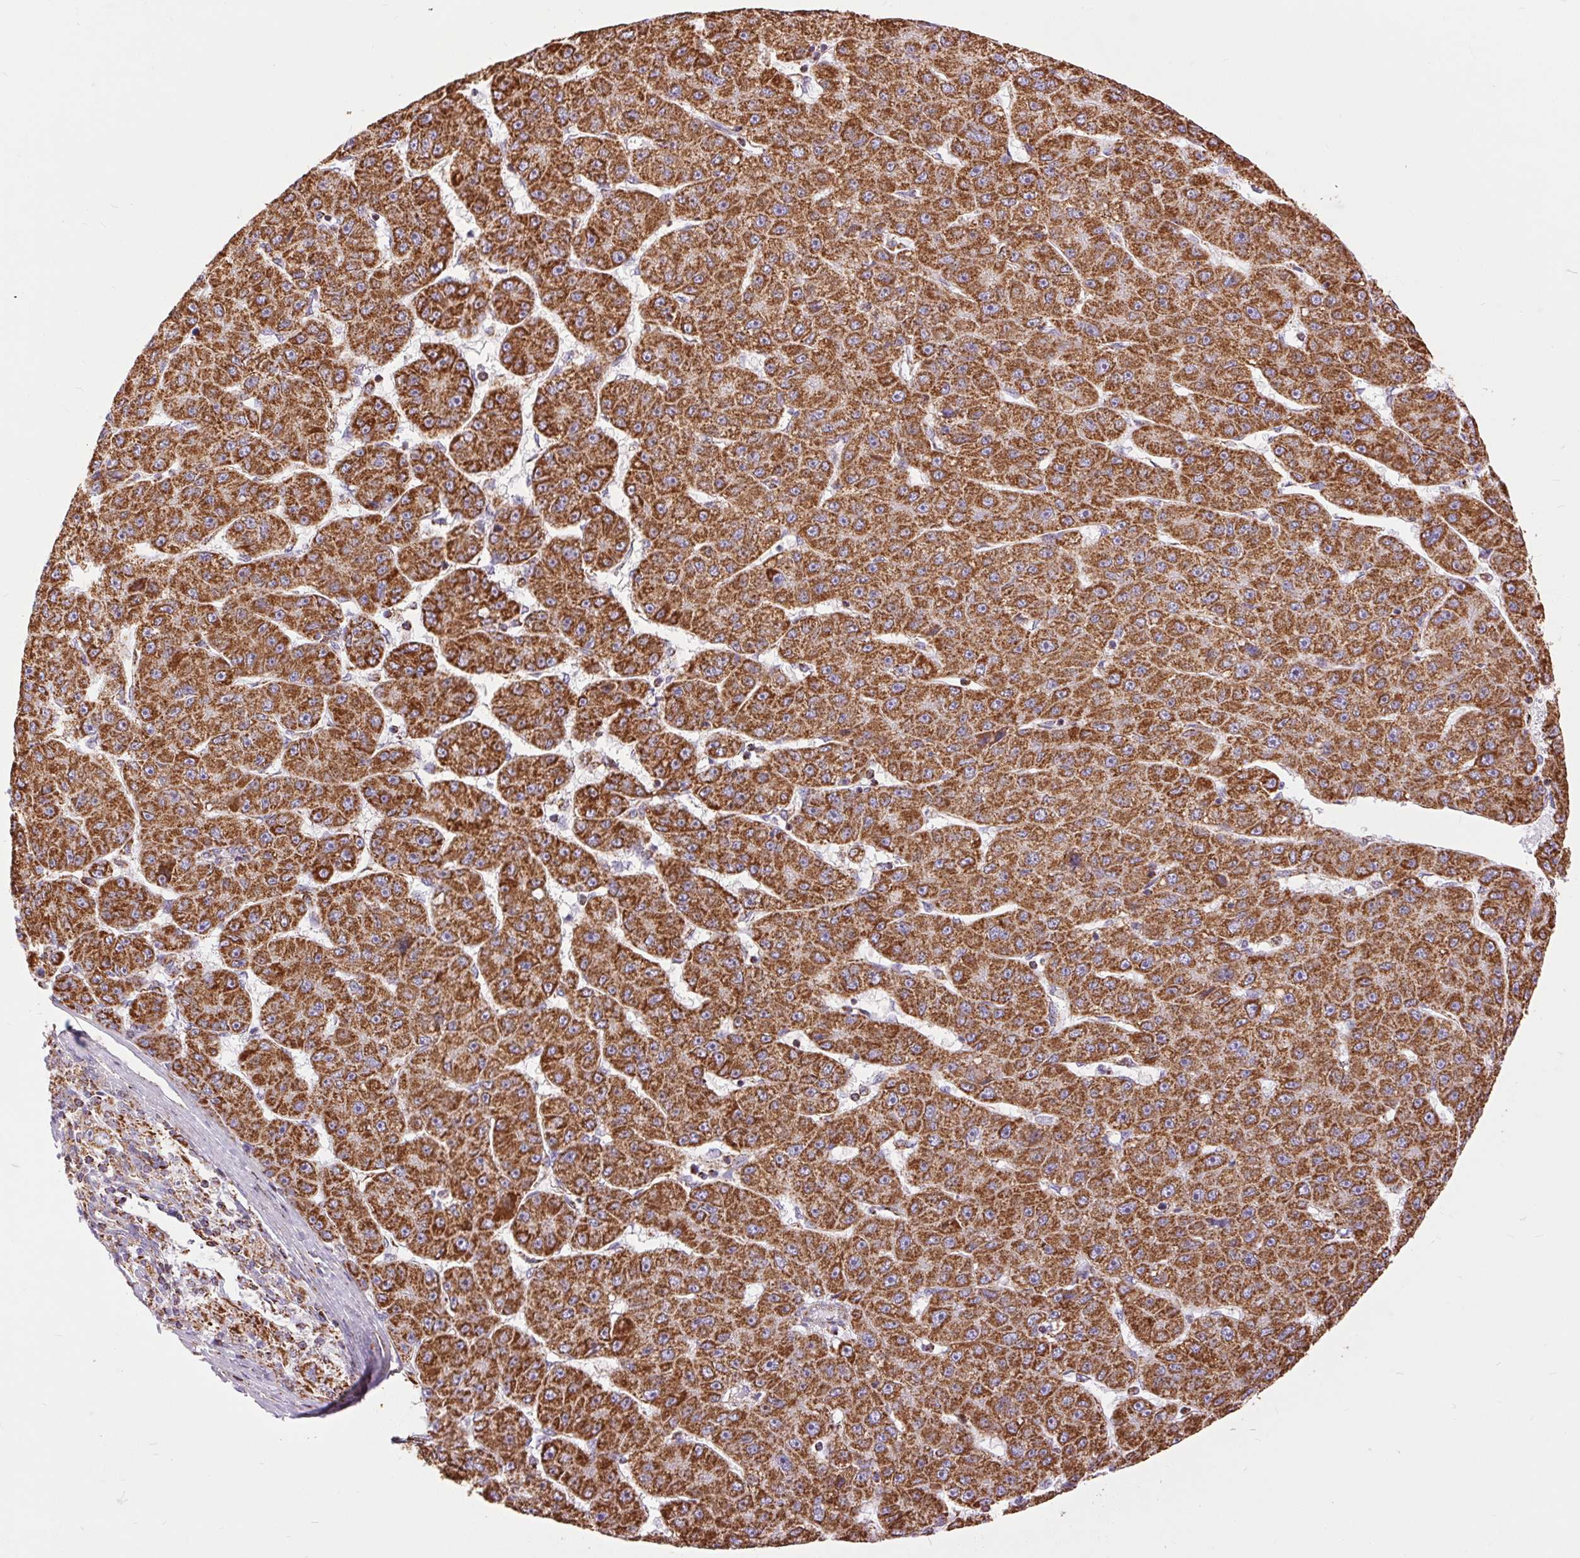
{"staining": {"intensity": "strong", "quantity": ">75%", "location": "cytoplasmic/membranous"}, "tissue": "liver cancer", "cell_type": "Tumor cells", "image_type": "cancer", "snomed": [{"axis": "morphology", "description": "Carcinoma, Hepatocellular, NOS"}, {"axis": "topography", "description": "Liver"}], "caption": "IHC histopathology image of neoplastic tissue: human liver cancer (hepatocellular carcinoma) stained using immunohistochemistry exhibits high levels of strong protein expression localized specifically in the cytoplasmic/membranous of tumor cells, appearing as a cytoplasmic/membranous brown color.", "gene": "ATP5PB", "patient": {"sex": "male", "age": 67}}